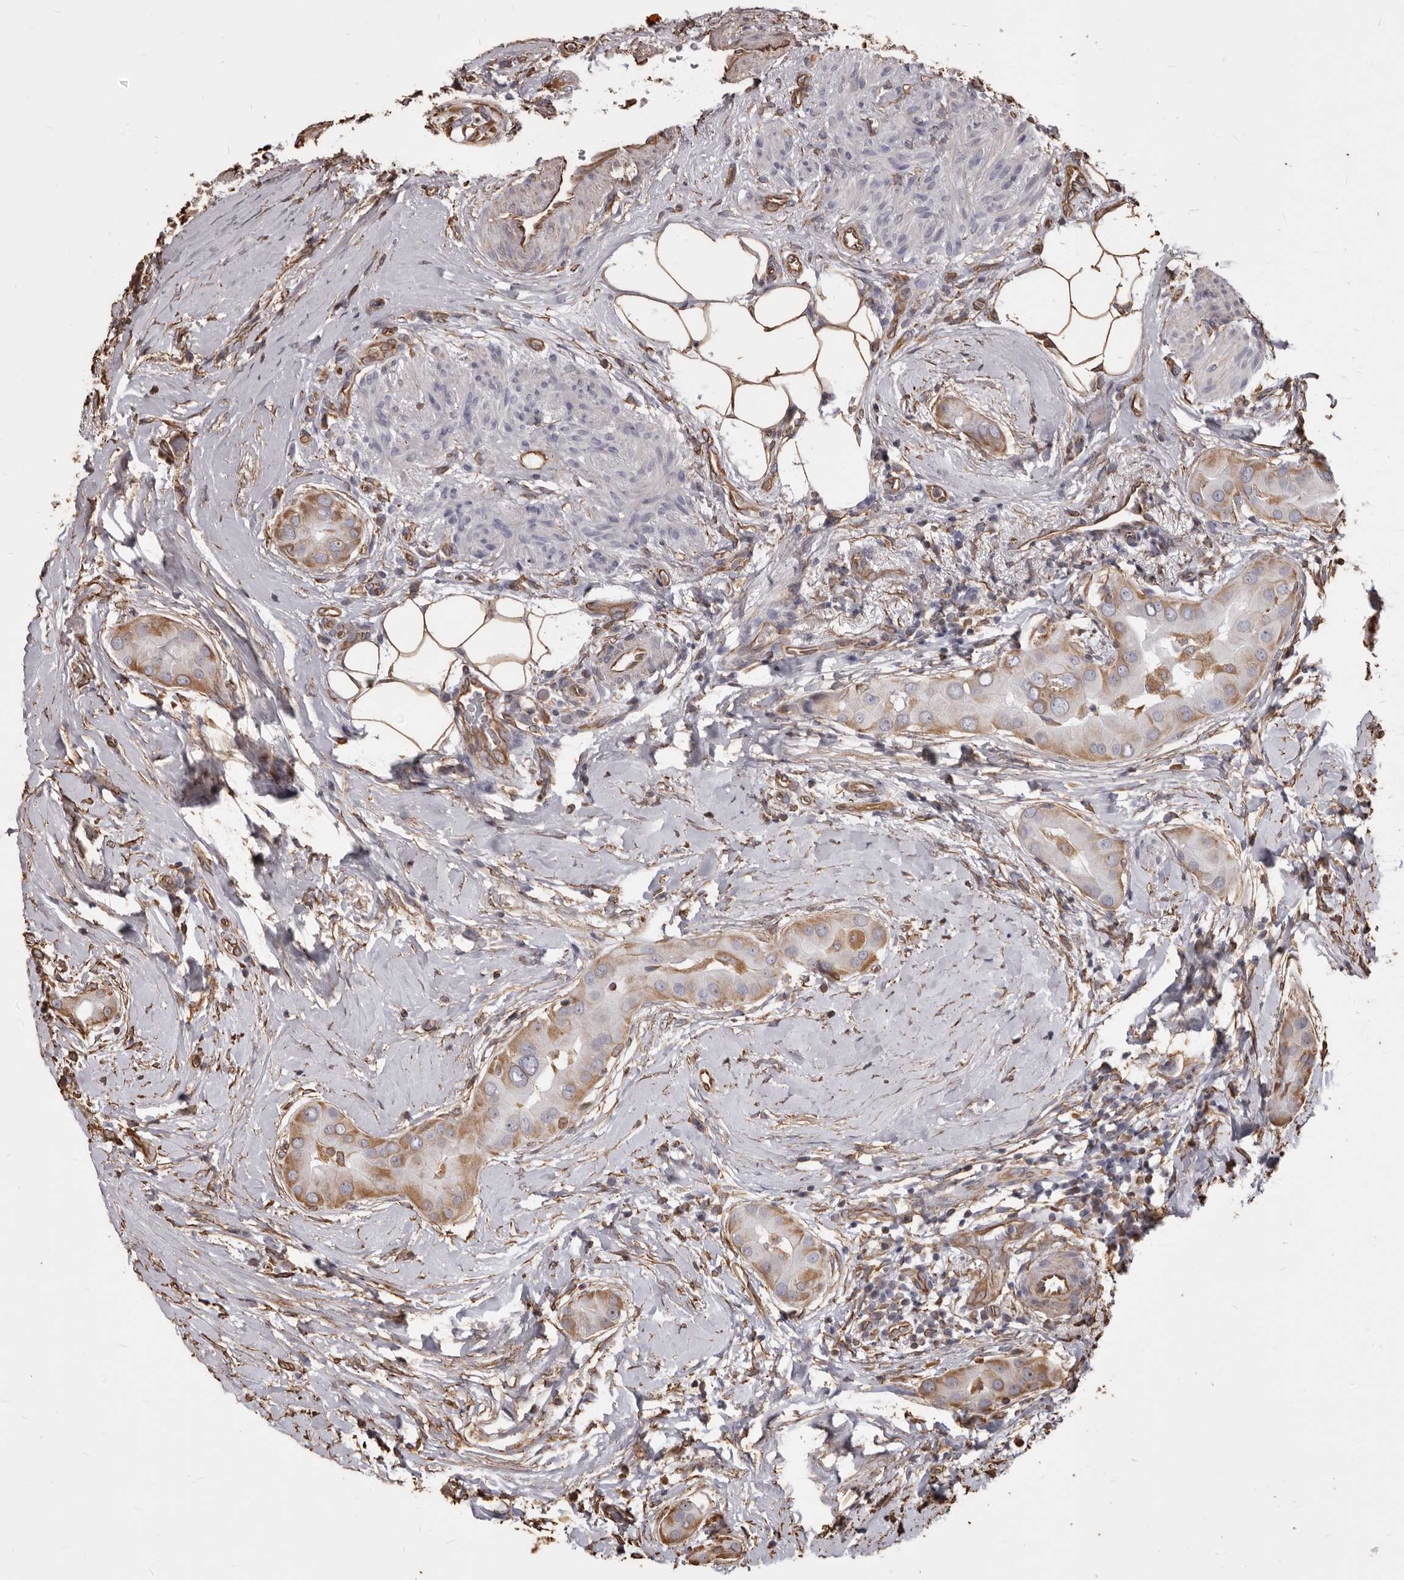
{"staining": {"intensity": "moderate", "quantity": "25%-75%", "location": "cytoplasmic/membranous"}, "tissue": "thyroid cancer", "cell_type": "Tumor cells", "image_type": "cancer", "snomed": [{"axis": "morphology", "description": "Papillary adenocarcinoma, NOS"}, {"axis": "topography", "description": "Thyroid gland"}], "caption": "Protein staining reveals moderate cytoplasmic/membranous staining in approximately 25%-75% of tumor cells in thyroid cancer (papillary adenocarcinoma).", "gene": "MTURN", "patient": {"sex": "male", "age": 33}}